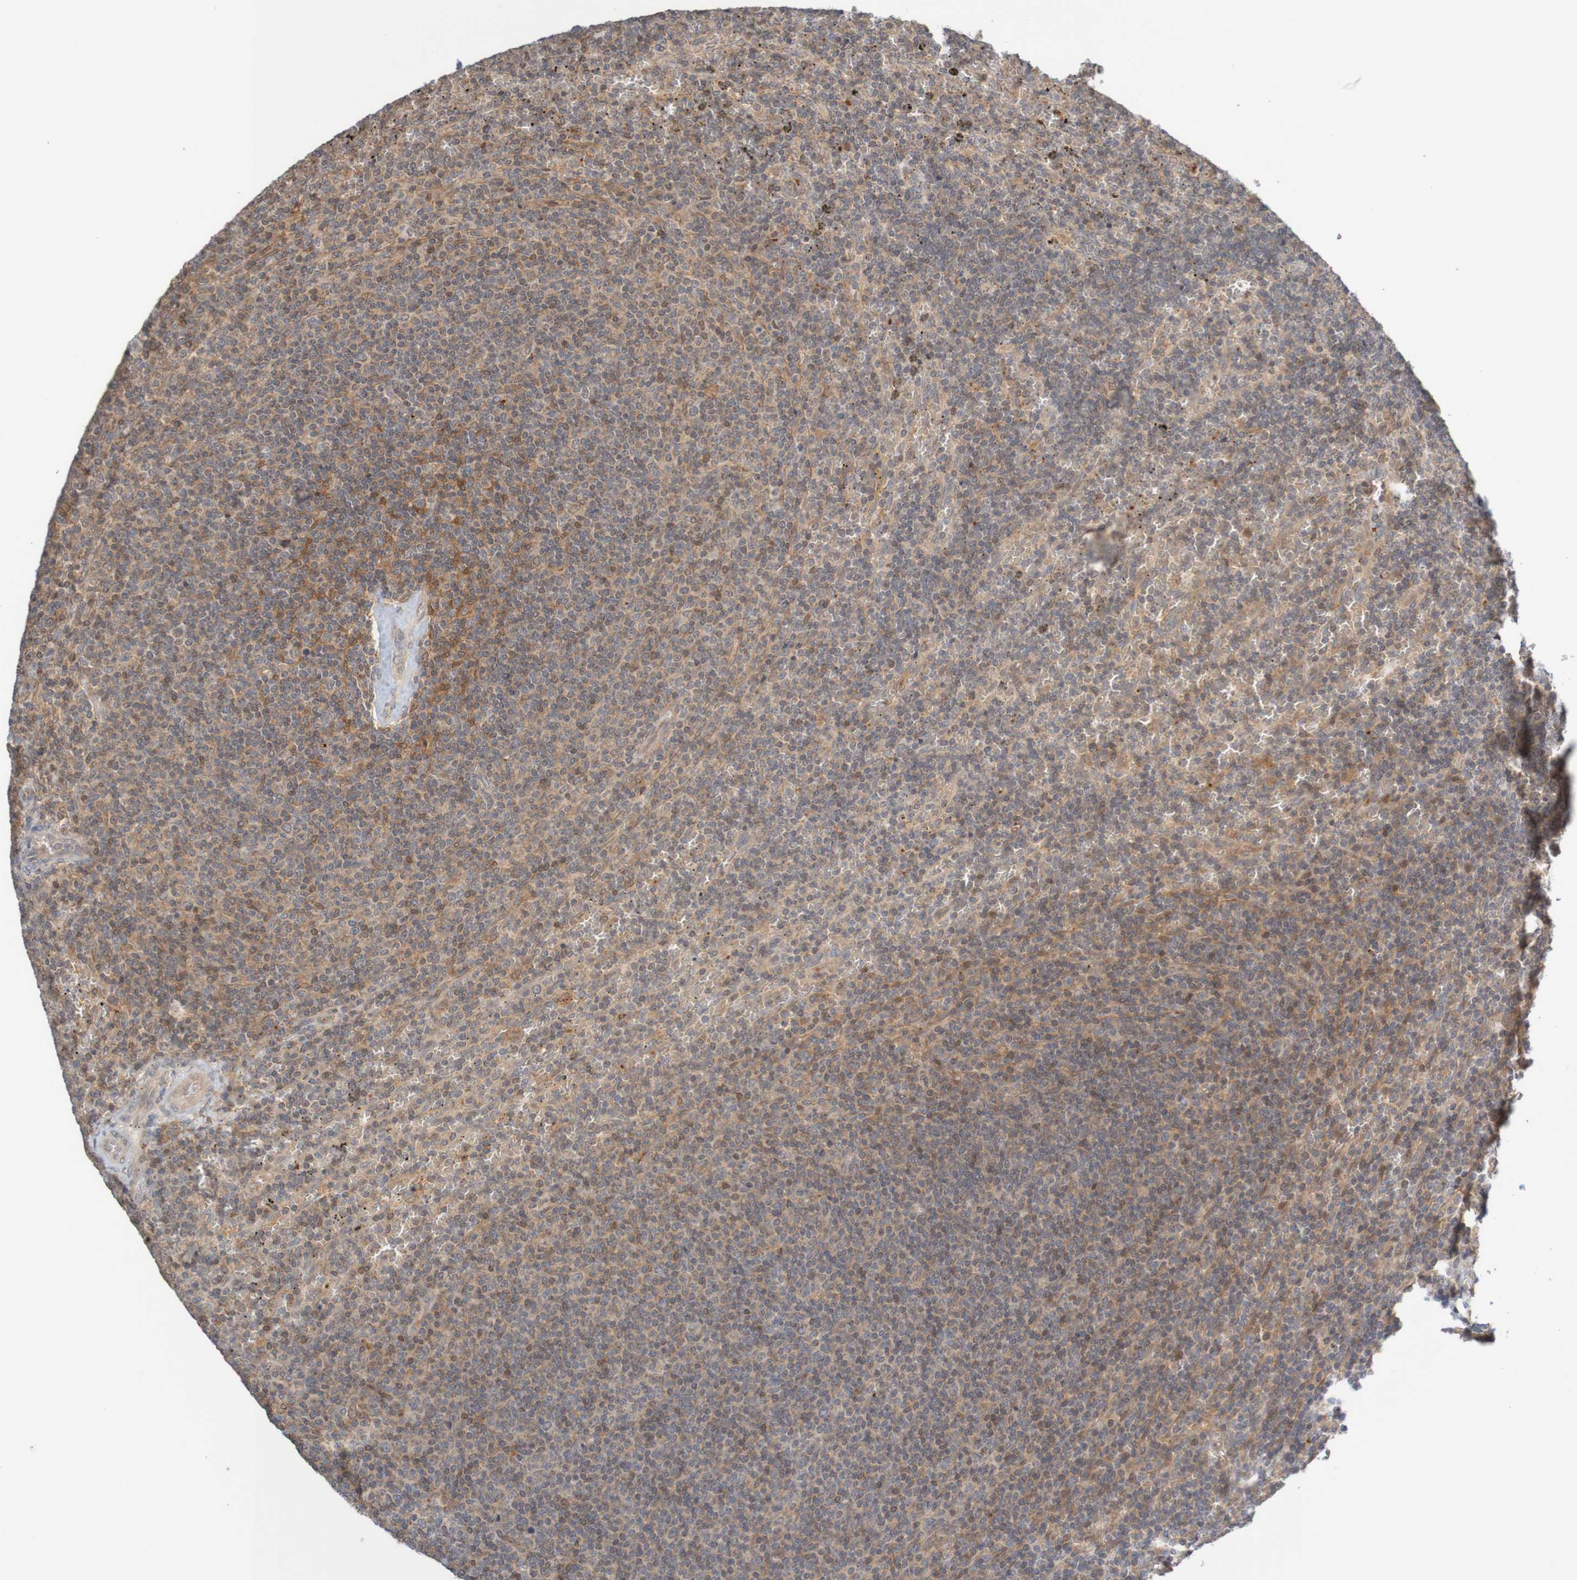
{"staining": {"intensity": "weak", "quantity": ">75%", "location": "cytoplasmic/membranous"}, "tissue": "lymphoma", "cell_type": "Tumor cells", "image_type": "cancer", "snomed": [{"axis": "morphology", "description": "Malignant lymphoma, non-Hodgkin's type, Low grade"}, {"axis": "topography", "description": "Spleen"}], "caption": "Immunohistochemistry (DAB (3,3'-diaminobenzidine)) staining of low-grade malignant lymphoma, non-Hodgkin's type displays weak cytoplasmic/membranous protein positivity in about >75% of tumor cells.", "gene": "ANKK1", "patient": {"sex": "female", "age": 50}}